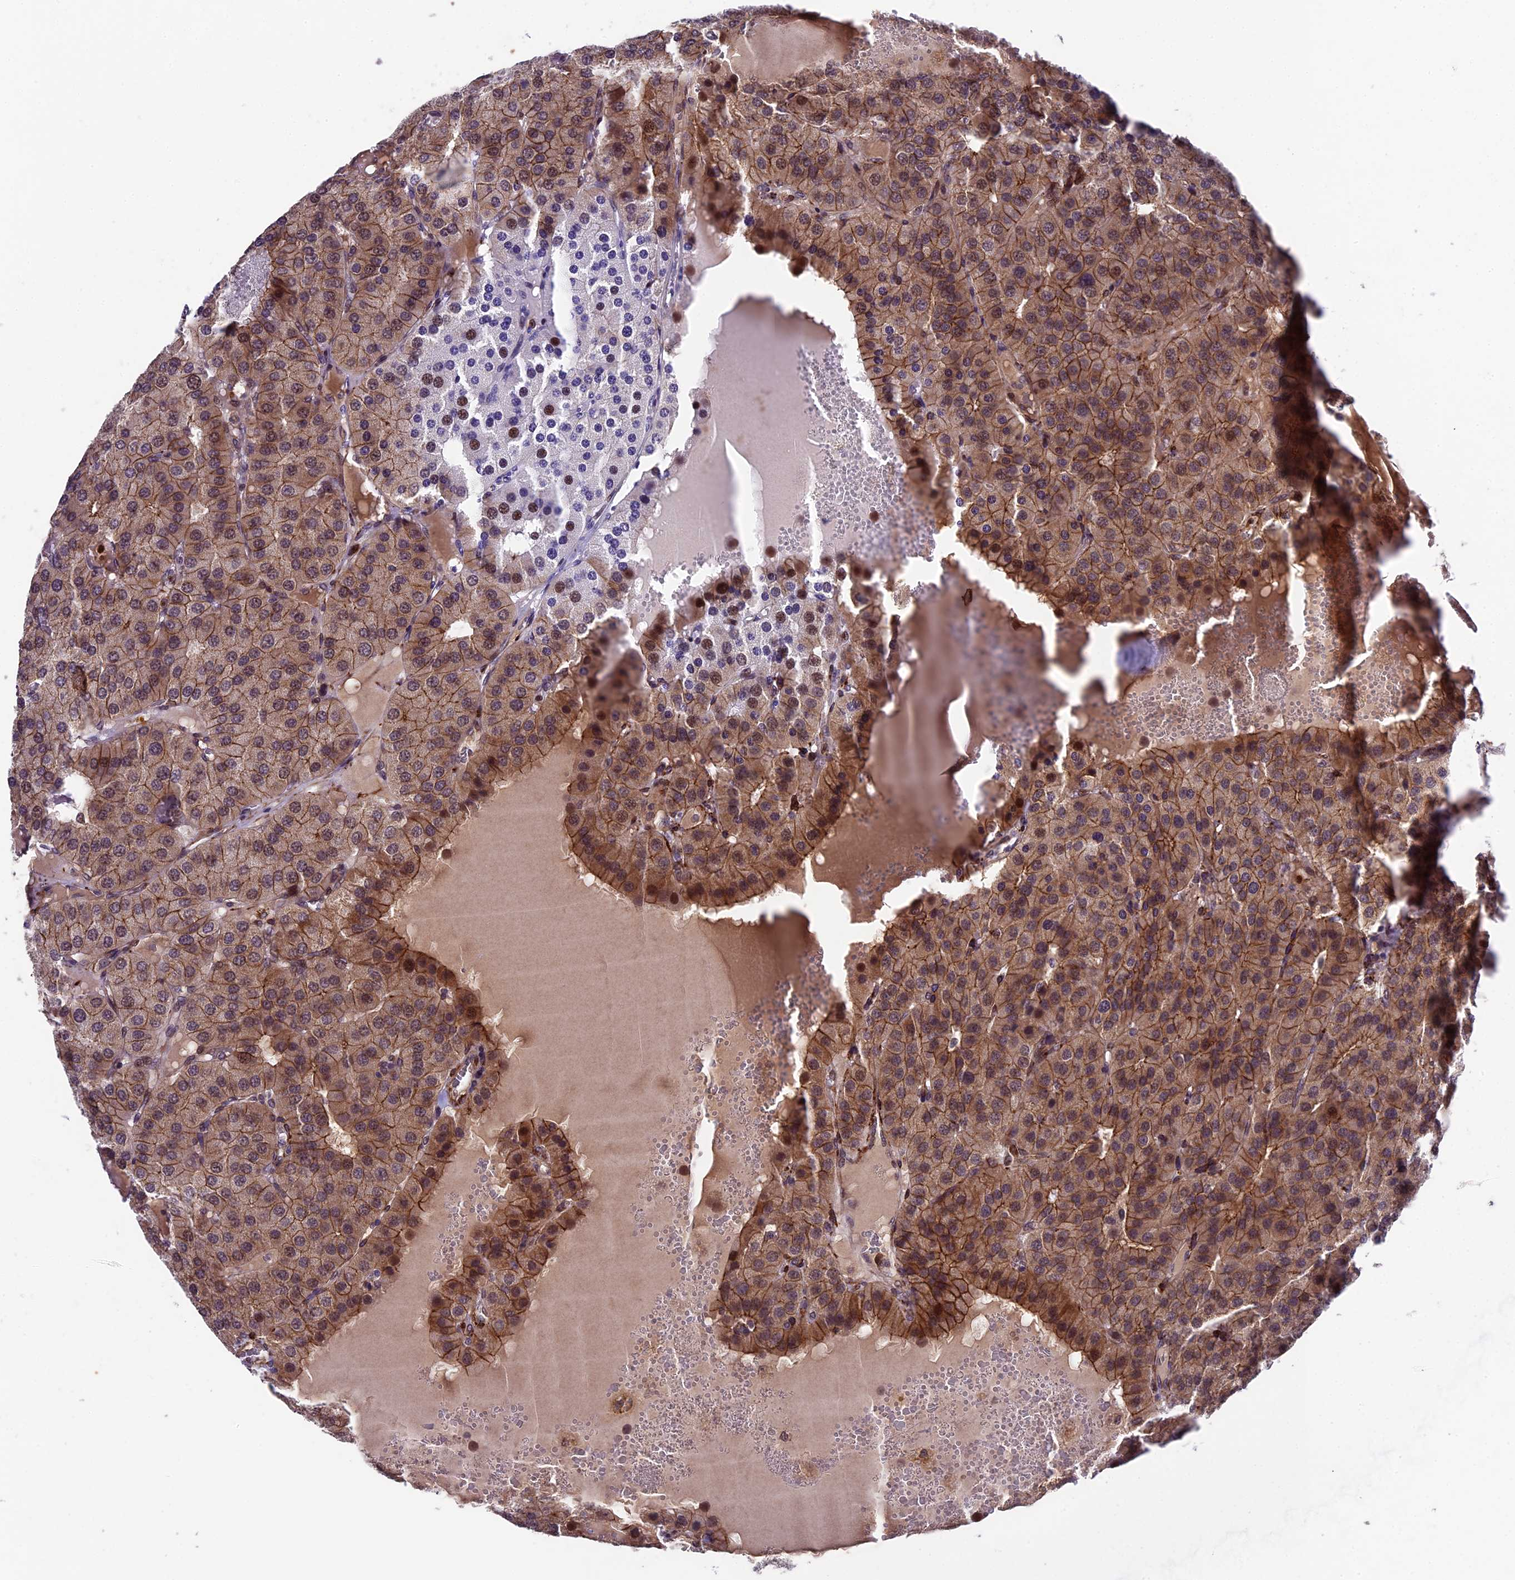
{"staining": {"intensity": "moderate", "quantity": ">75%", "location": "cytoplasmic/membranous"}, "tissue": "parathyroid gland", "cell_type": "Glandular cells", "image_type": "normal", "snomed": [{"axis": "morphology", "description": "Normal tissue, NOS"}, {"axis": "morphology", "description": "Adenoma, NOS"}, {"axis": "topography", "description": "Parathyroid gland"}], "caption": "Immunohistochemistry (IHC) image of benign human parathyroid gland stained for a protein (brown), which reveals medium levels of moderate cytoplasmic/membranous staining in about >75% of glandular cells.", "gene": "SIPA1L3", "patient": {"sex": "female", "age": 86}}